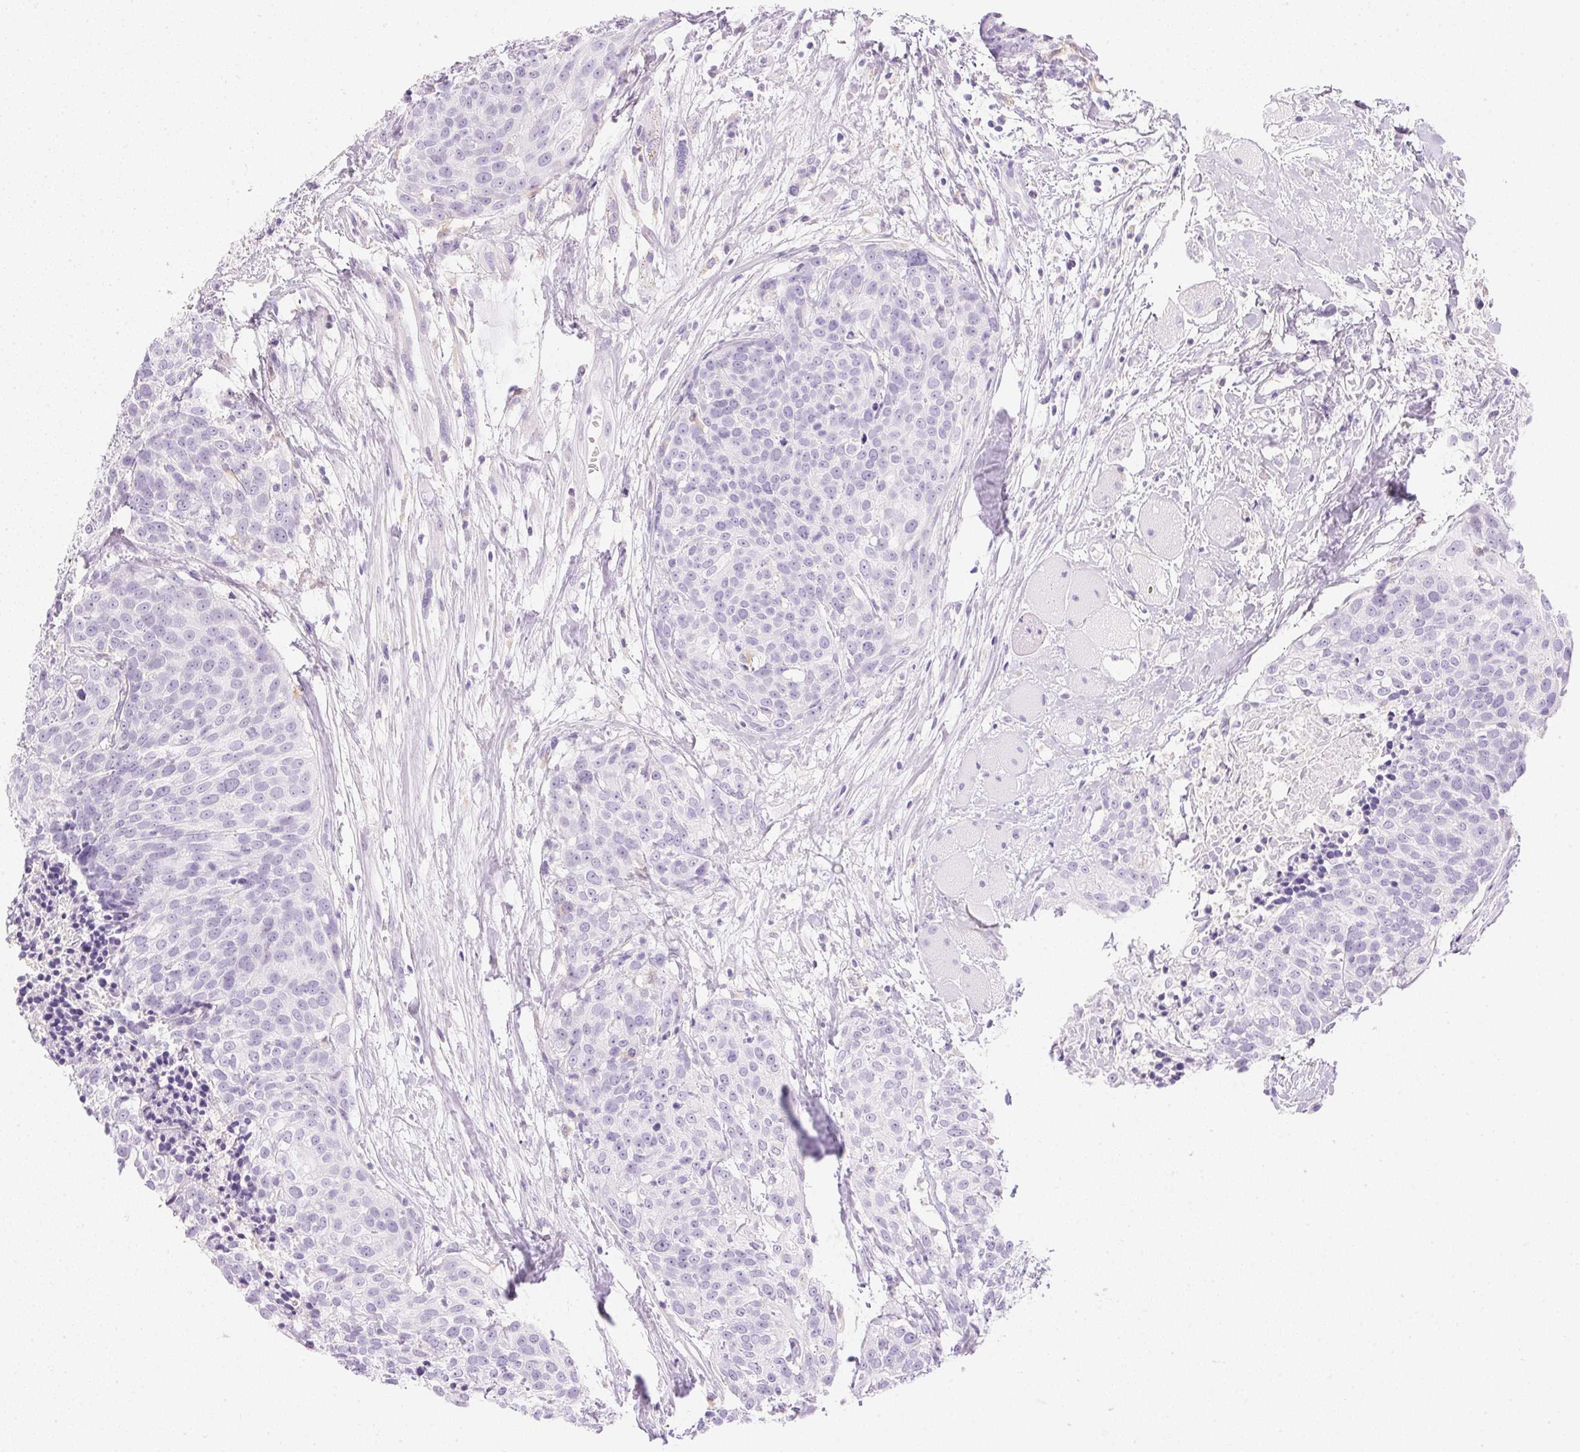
{"staining": {"intensity": "negative", "quantity": "none", "location": "none"}, "tissue": "head and neck cancer", "cell_type": "Tumor cells", "image_type": "cancer", "snomed": [{"axis": "morphology", "description": "Squamous cell carcinoma, NOS"}, {"axis": "topography", "description": "Oral tissue"}, {"axis": "topography", "description": "Head-Neck"}], "caption": "A histopathology image of human head and neck cancer (squamous cell carcinoma) is negative for staining in tumor cells.", "gene": "ATP6V1G3", "patient": {"sex": "male", "age": 64}}